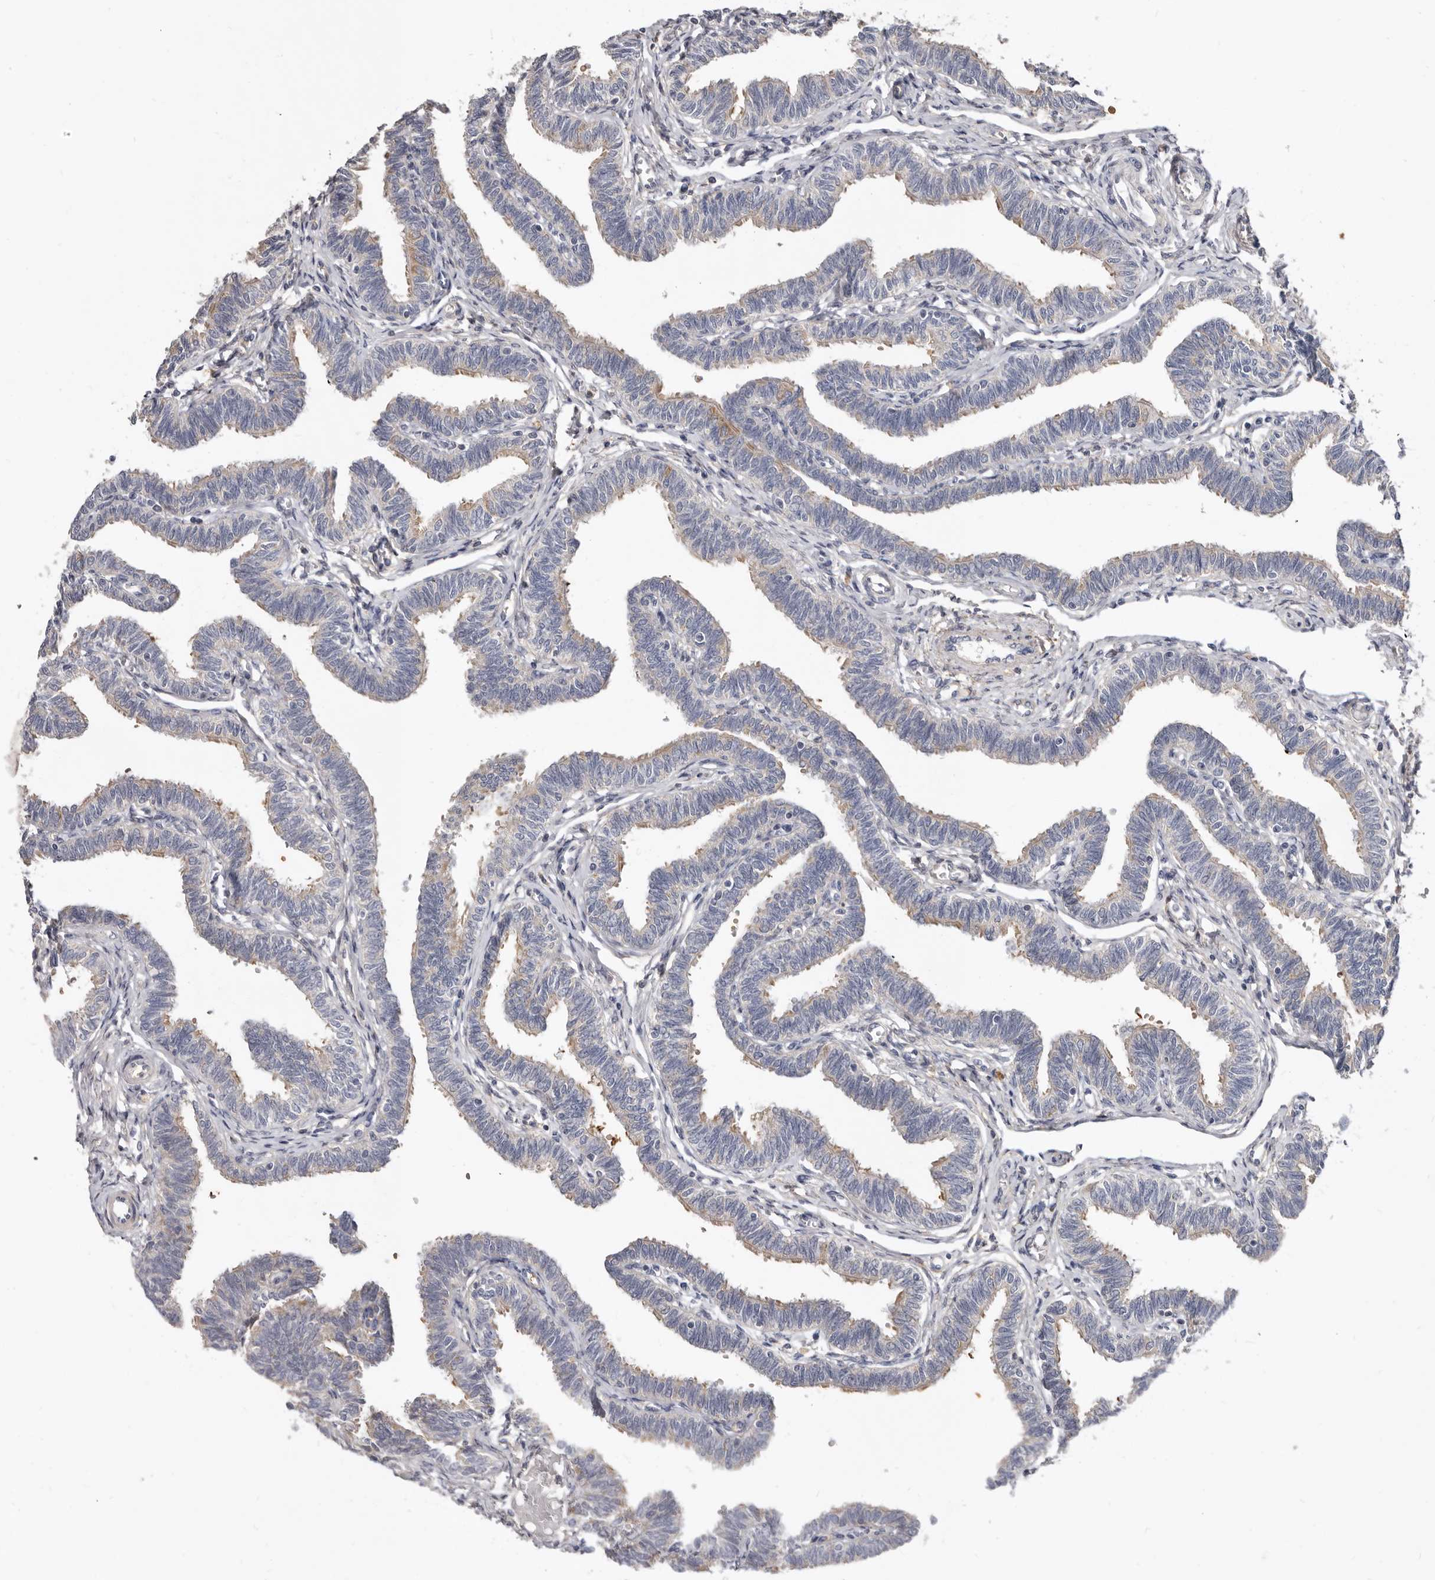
{"staining": {"intensity": "weak", "quantity": "25%-75%", "location": "cytoplasmic/membranous"}, "tissue": "fallopian tube", "cell_type": "Glandular cells", "image_type": "normal", "snomed": [{"axis": "morphology", "description": "Normal tissue, NOS"}, {"axis": "topography", "description": "Fallopian tube"}, {"axis": "topography", "description": "Ovary"}], "caption": "Weak cytoplasmic/membranous staining is appreciated in approximately 25%-75% of glandular cells in unremarkable fallopian tube.", "gene": "SPTA1", "patient": {"sex": "female", "age": 23}}